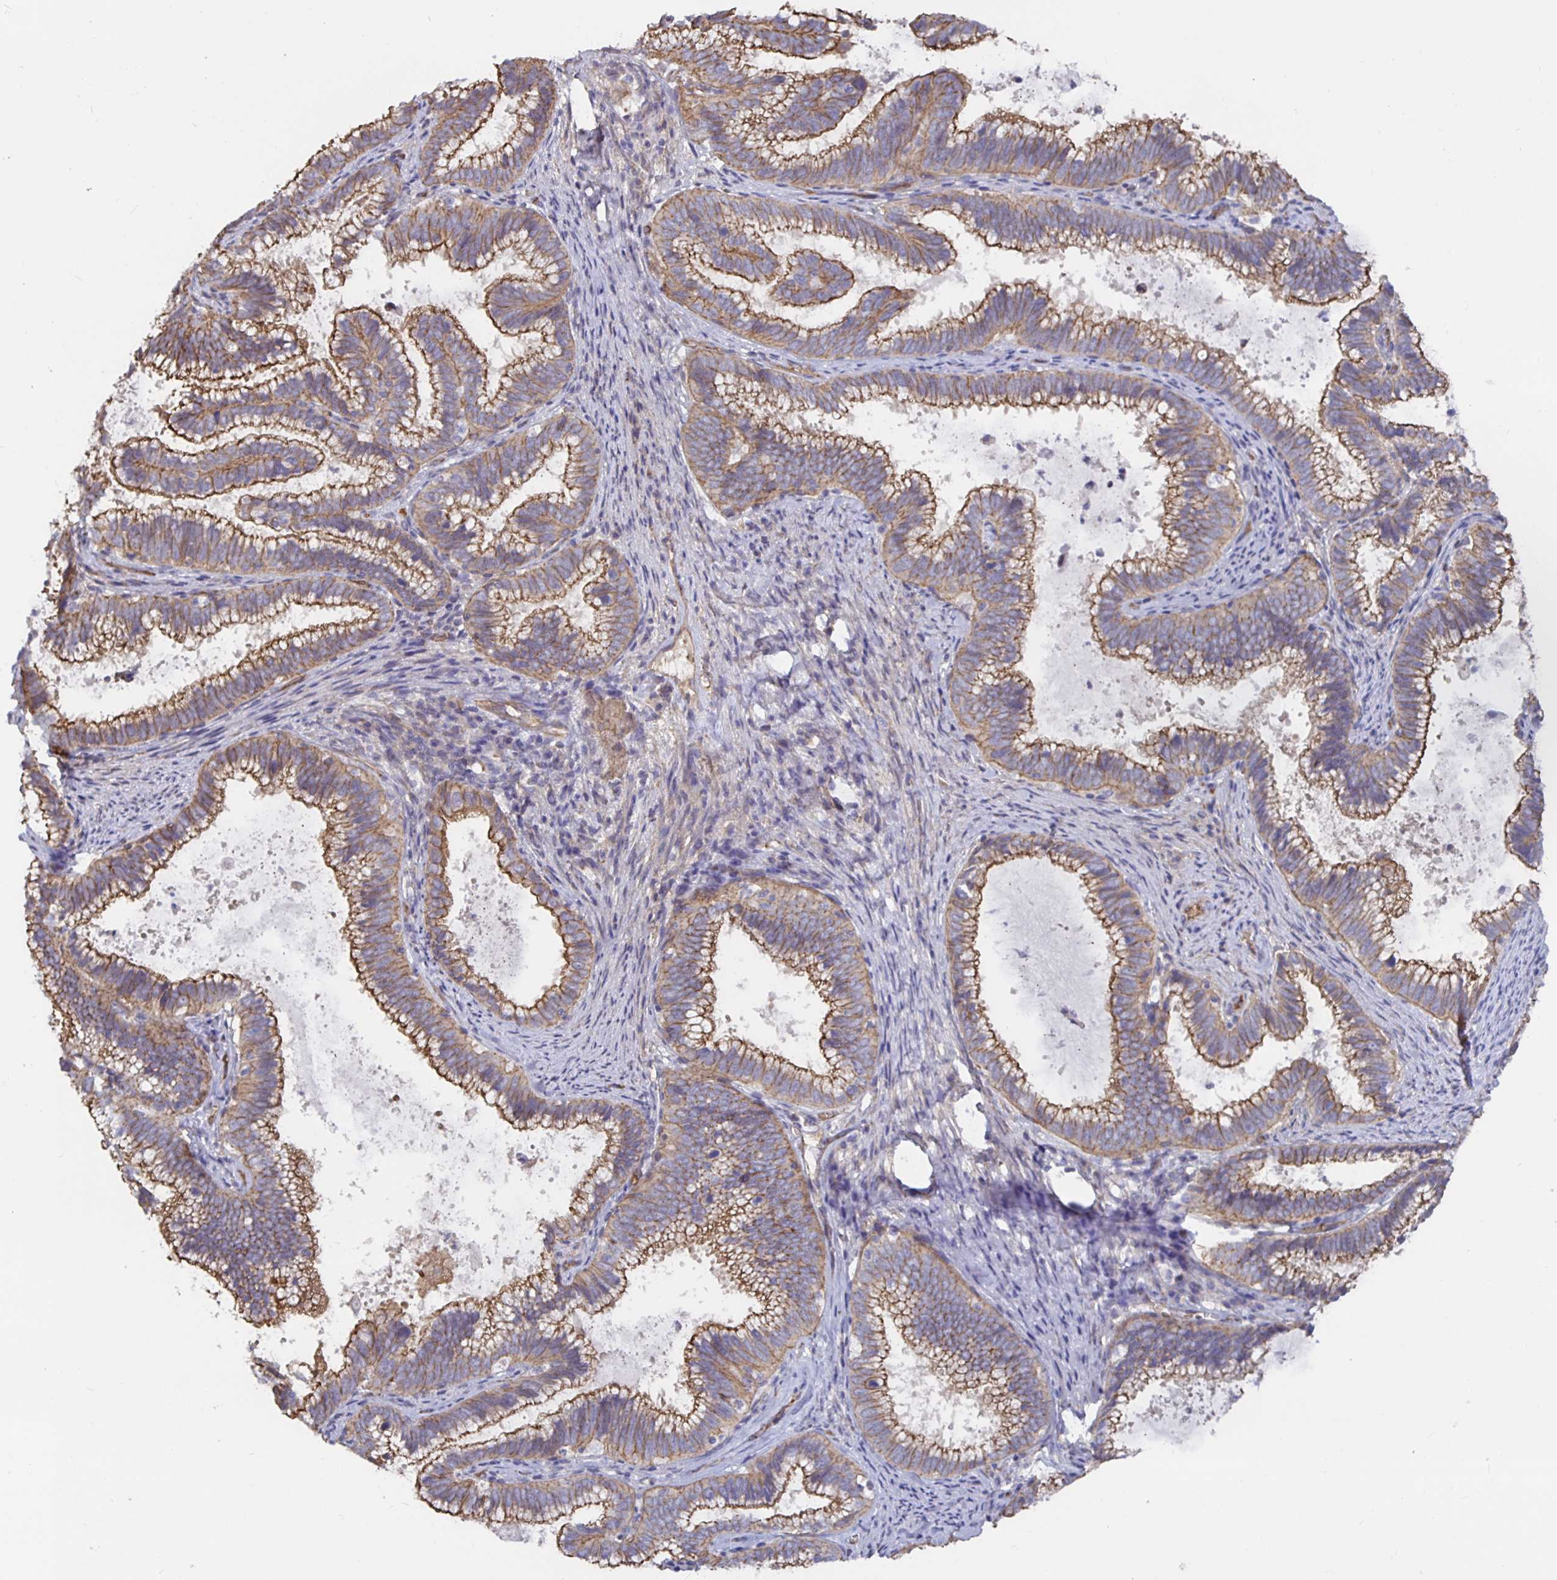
{"staining": {"intensity": "moderate", "quantity": "25%-75%", "location": "cytoplasmic/membranous"}, "tissue": "cervical cancer", "cell_type": "Tumor cells", "image_type": "cancer", "snomed": [{"axis": "morphology", "description": "Adenocarcinoma, NOS"}, {"axis": "topography", "description": "Cervix"}], "caption": "Immunohistochemical staining of human adenocarcinoma (cervical) displays moderate cytoplasmic/membranous protein expression in about 25%-75% of tumor cells.", "gene": "ARHGEF39", "patient": {"sex": "female", "age": 61}}